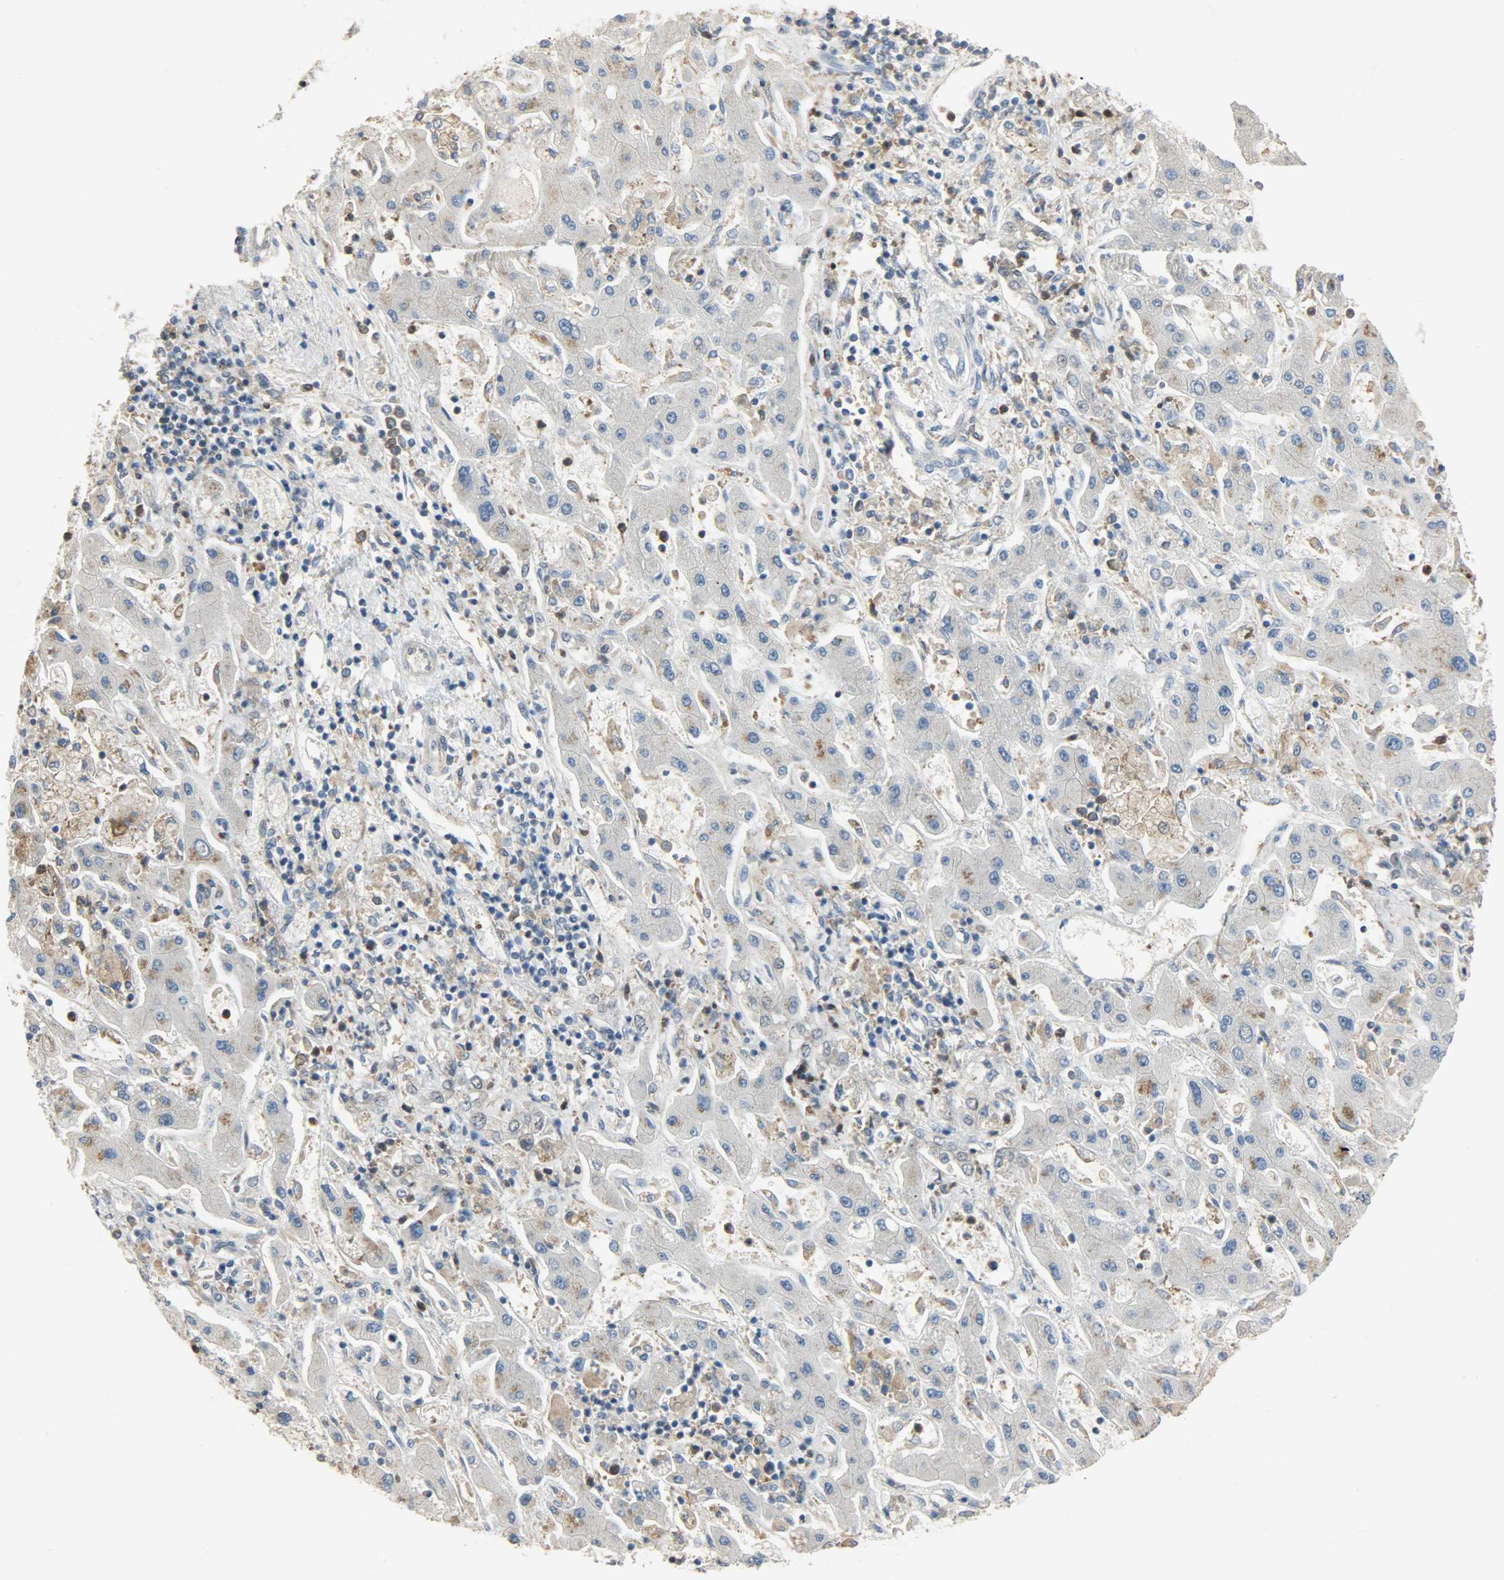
{"staining": {"intensity": "negative", "quantity": "none", "location": "none"}, "tissue": "liver cancer", "cell_type": "Tumor cells", "image_type": "cancer", "snomed": [{"axis": "morphology", "description": "Cholangiocarcinoma"}, {"axis": "topography", "description": "Liver"}], "caption": "DAB immunohistochemical staining of human liver cancer (cholangiocarcinoma) reveals no significant expression in tumor cells. (DAB (3,3'-diaminobenzidine) IHC visualized using brightfield microscopy, high magnification).", "gene": "SKAP2", "patient": {"sex": "male", "age": 50}}